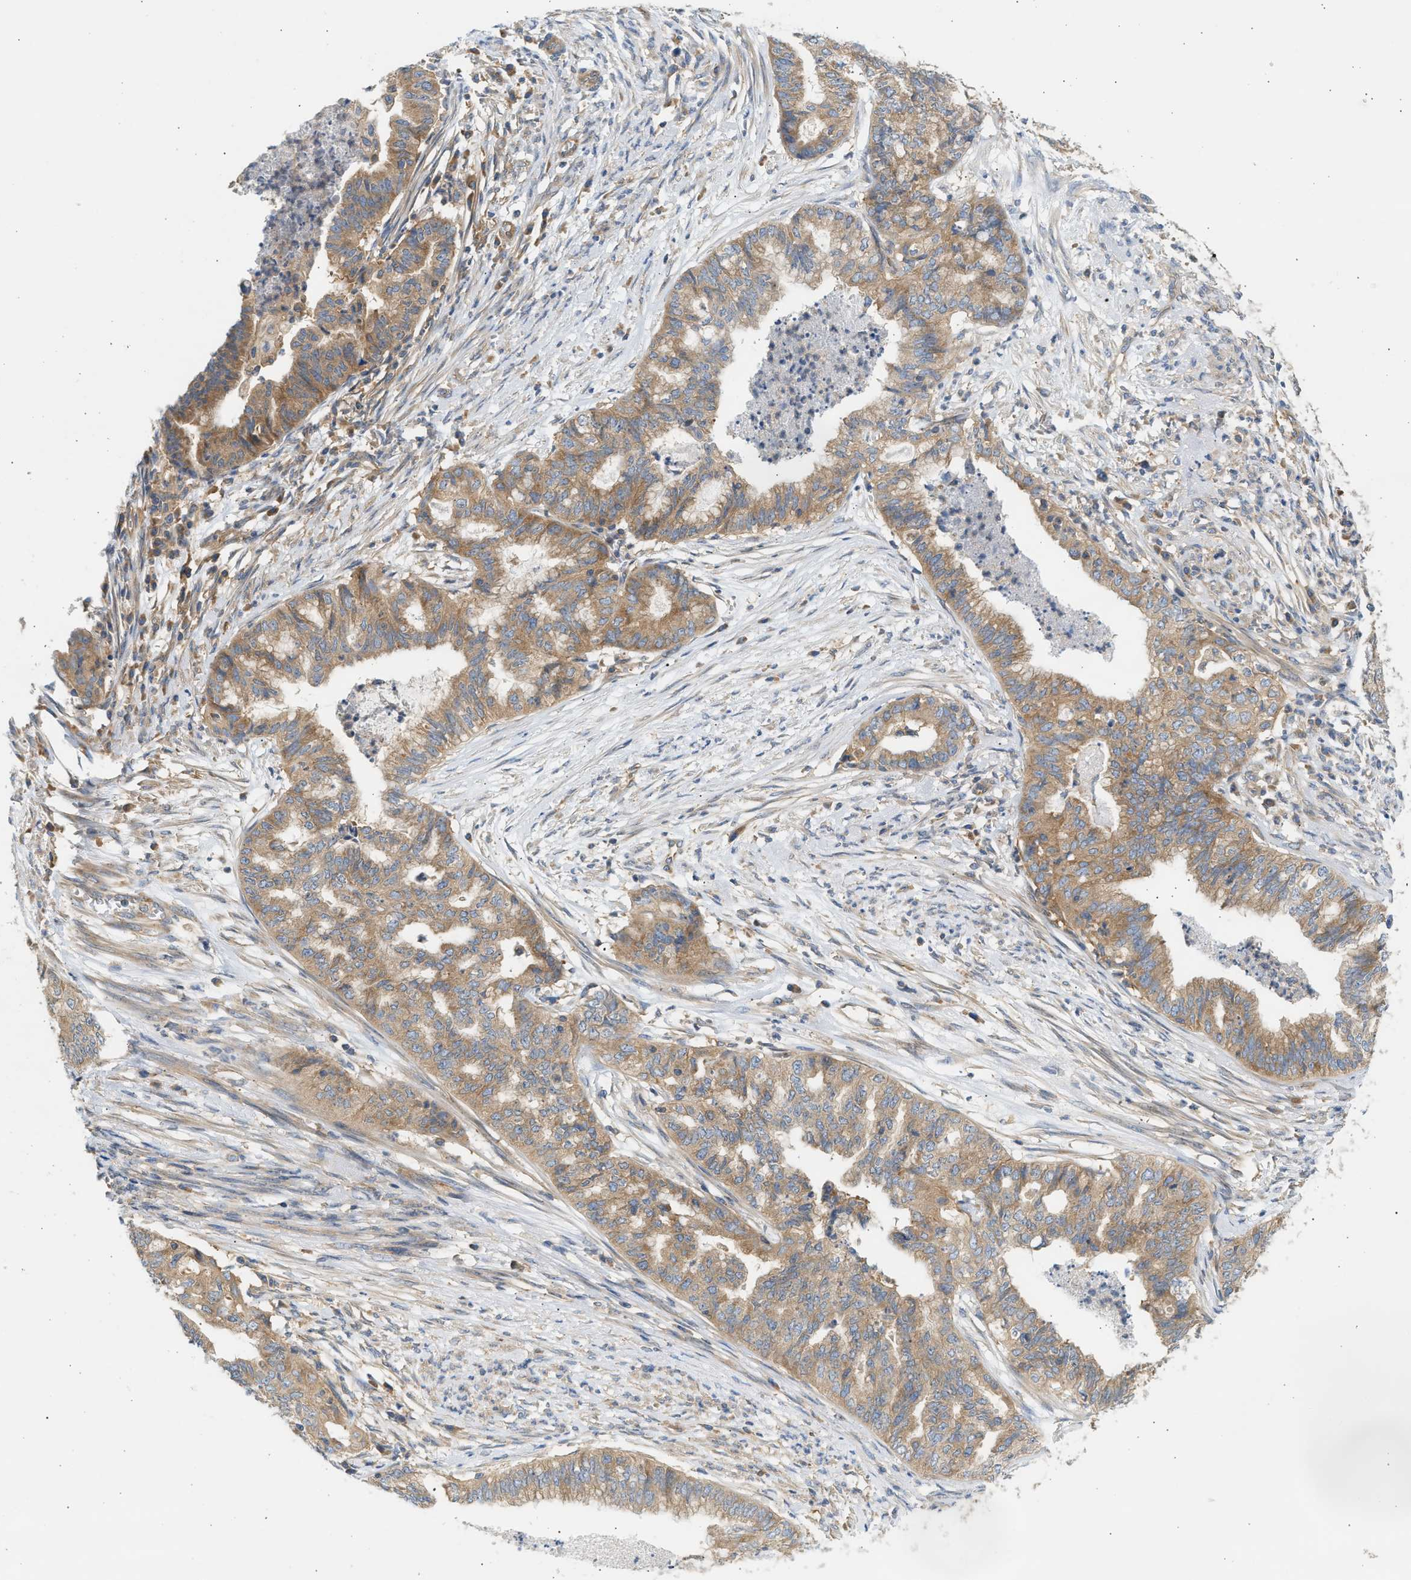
{"staining": {"intensity": "moderate", "quantity": ">75%", "location": "cytoplasmic/membranous"}, "tissue": "endometrial cancer", "cell_type": "Tumor cells", "image_type": "cancer", "snomed": [{"axis": "morphology", "description": "Adenocarcinoma, NOS"}, {"axis": "topography", "description": "Endometrium"}], "caption": "Endometrial cancer was stained to show a protein in brown. There is medium levels of moderate cytoplasmic/membranous staining in about >75% of tumor cells.", "gene": "PAFAH1B1", "patient": {"sex": "female", "age": 79}}